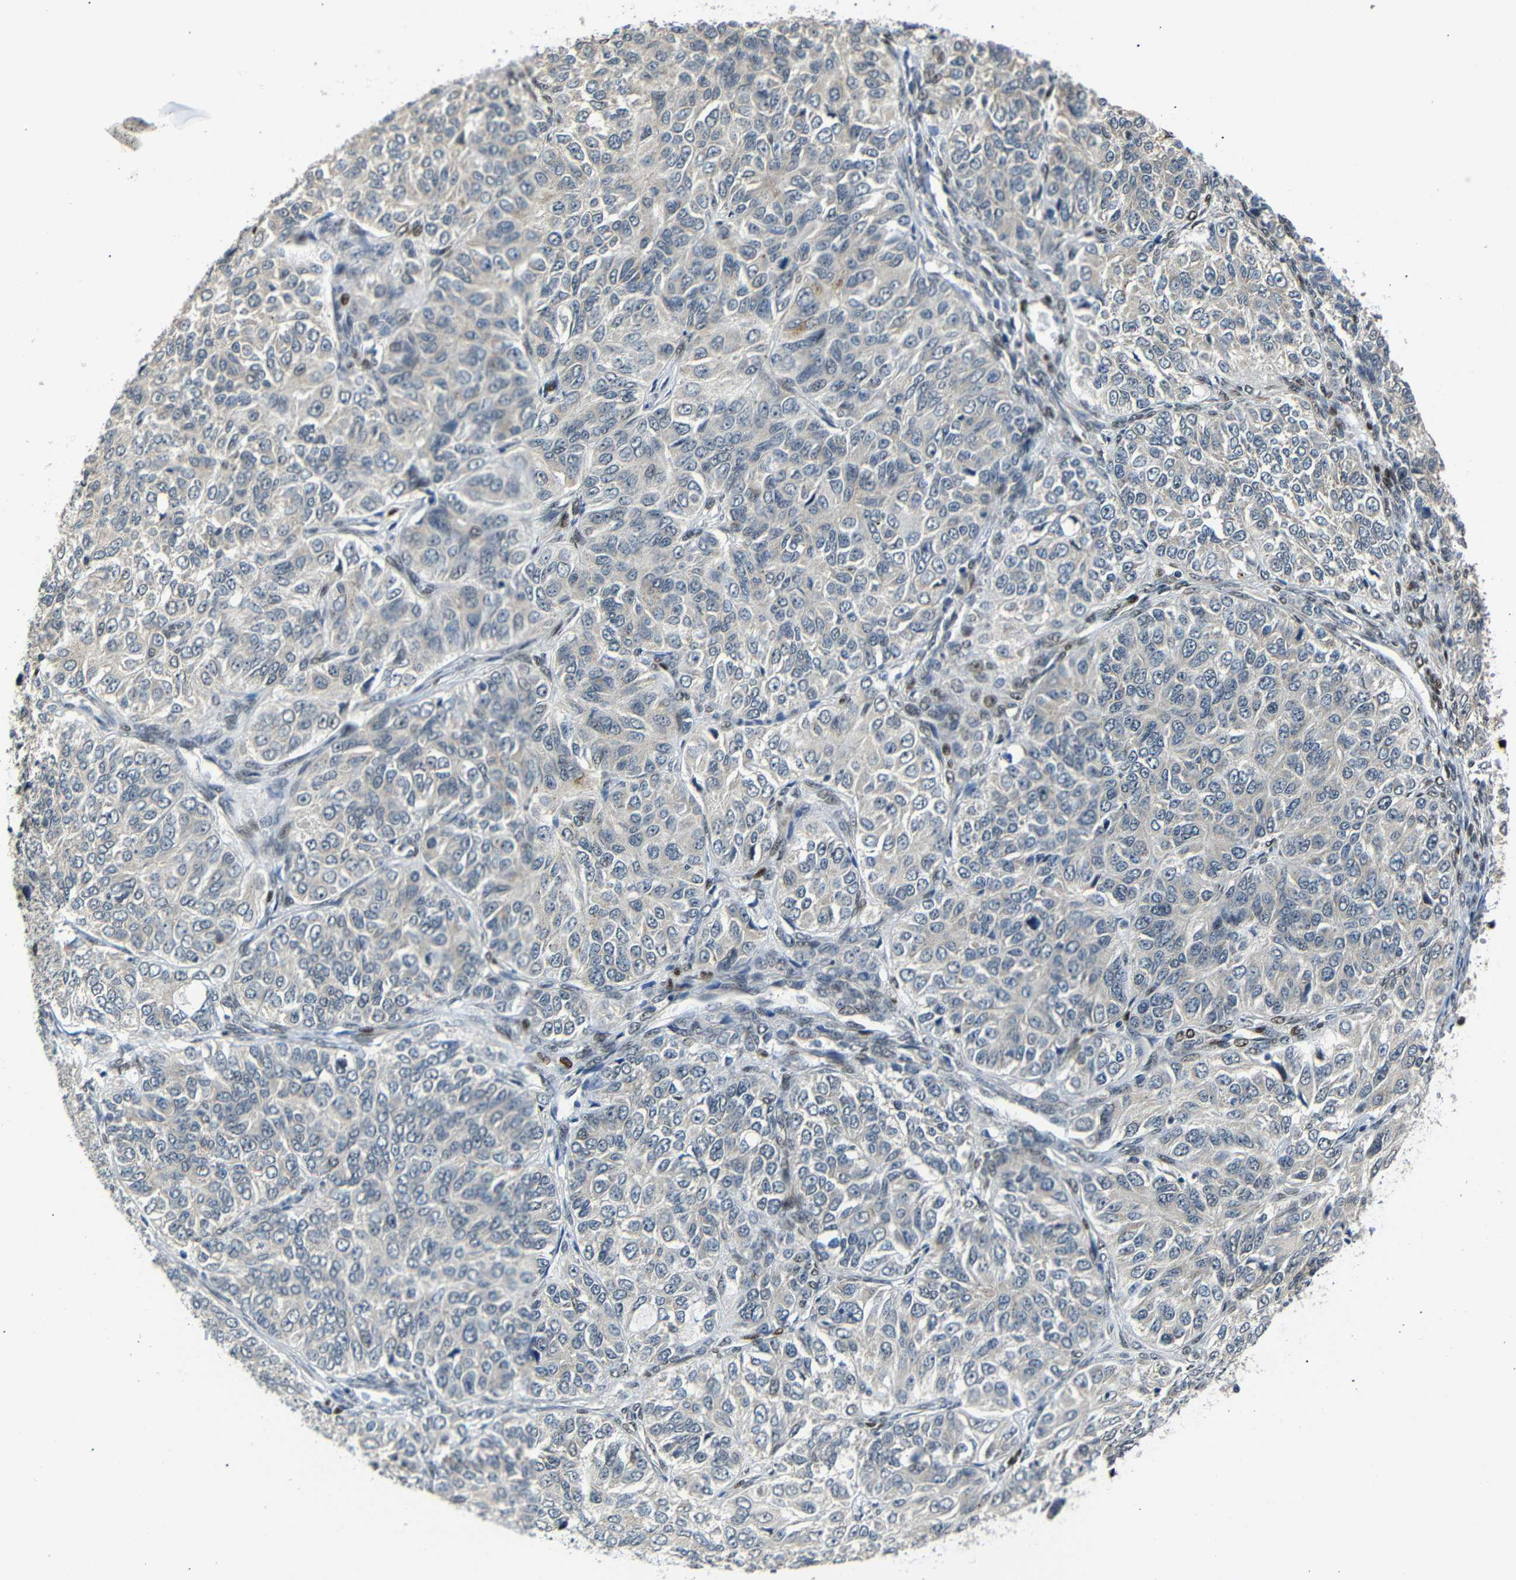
{"staining": {"intensity": "weak", "quantity": "<25%", "location": "cytoplasmic/membranous,nuclear"}, "tissue": "ovarian cancer", "cell_type": "Tumor cells", "image_type": "cancer", "snomed": [{"axis": "morphology", "description": "Carcinoma, endometroid"}, {"axis": "topography", "description": "Ovary"}], "caption": "There is no significant staining in tumor cells of ovarian cancer (endometroid carcinoma).", "gene": "TBX2", "patient": {"sex": "female", "age": 51}}